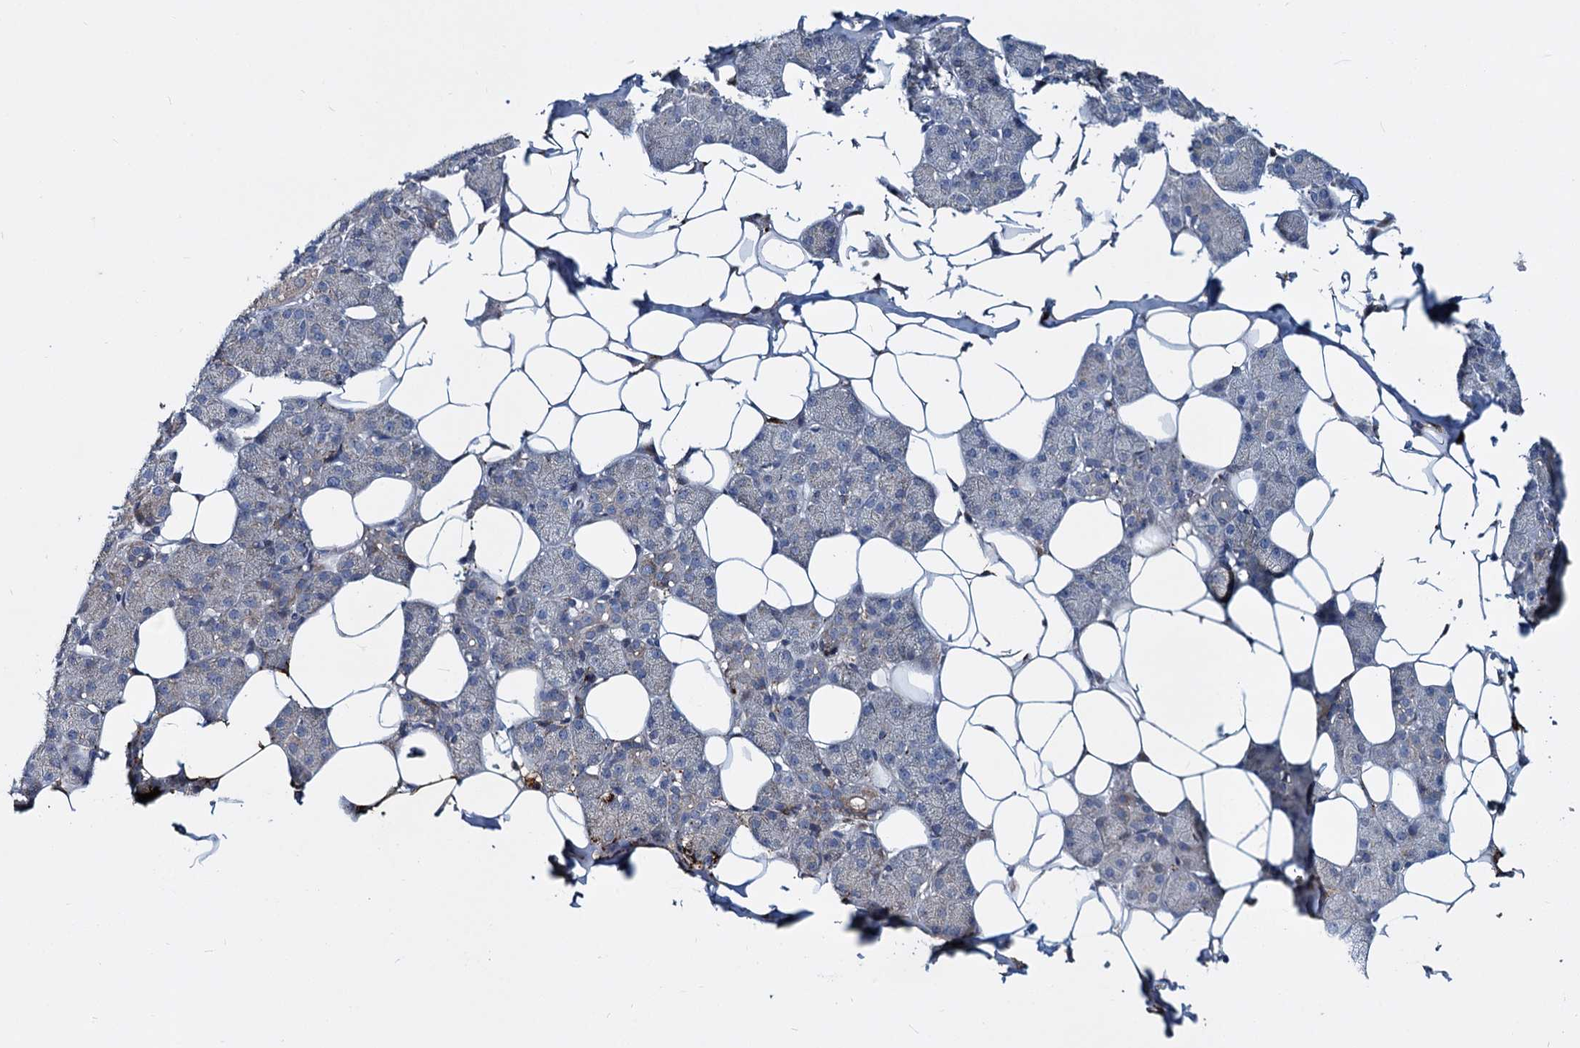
{"staining": {"intensity": "weak", "quantity": "25%-75%", "location": "cytoplasmic/membranous"}, "tissue": "salivary gland", "cell_type": "Glandular cells", "image_type": "normal", "snomed": [{"axis": "morphology", "description": "Normal tissue, NOS"}, {"axis": "topography", "description": "Salivary gland"}], "caption": "This micrograph reveals immunohistochemistry staining of normal human salivary gland, with low weak cytoplasmic/membranous staining in about 25%-75% of glandular cells.", "gene": "DCUN1D2", "patient": {"sex": "female", "age": 33}}